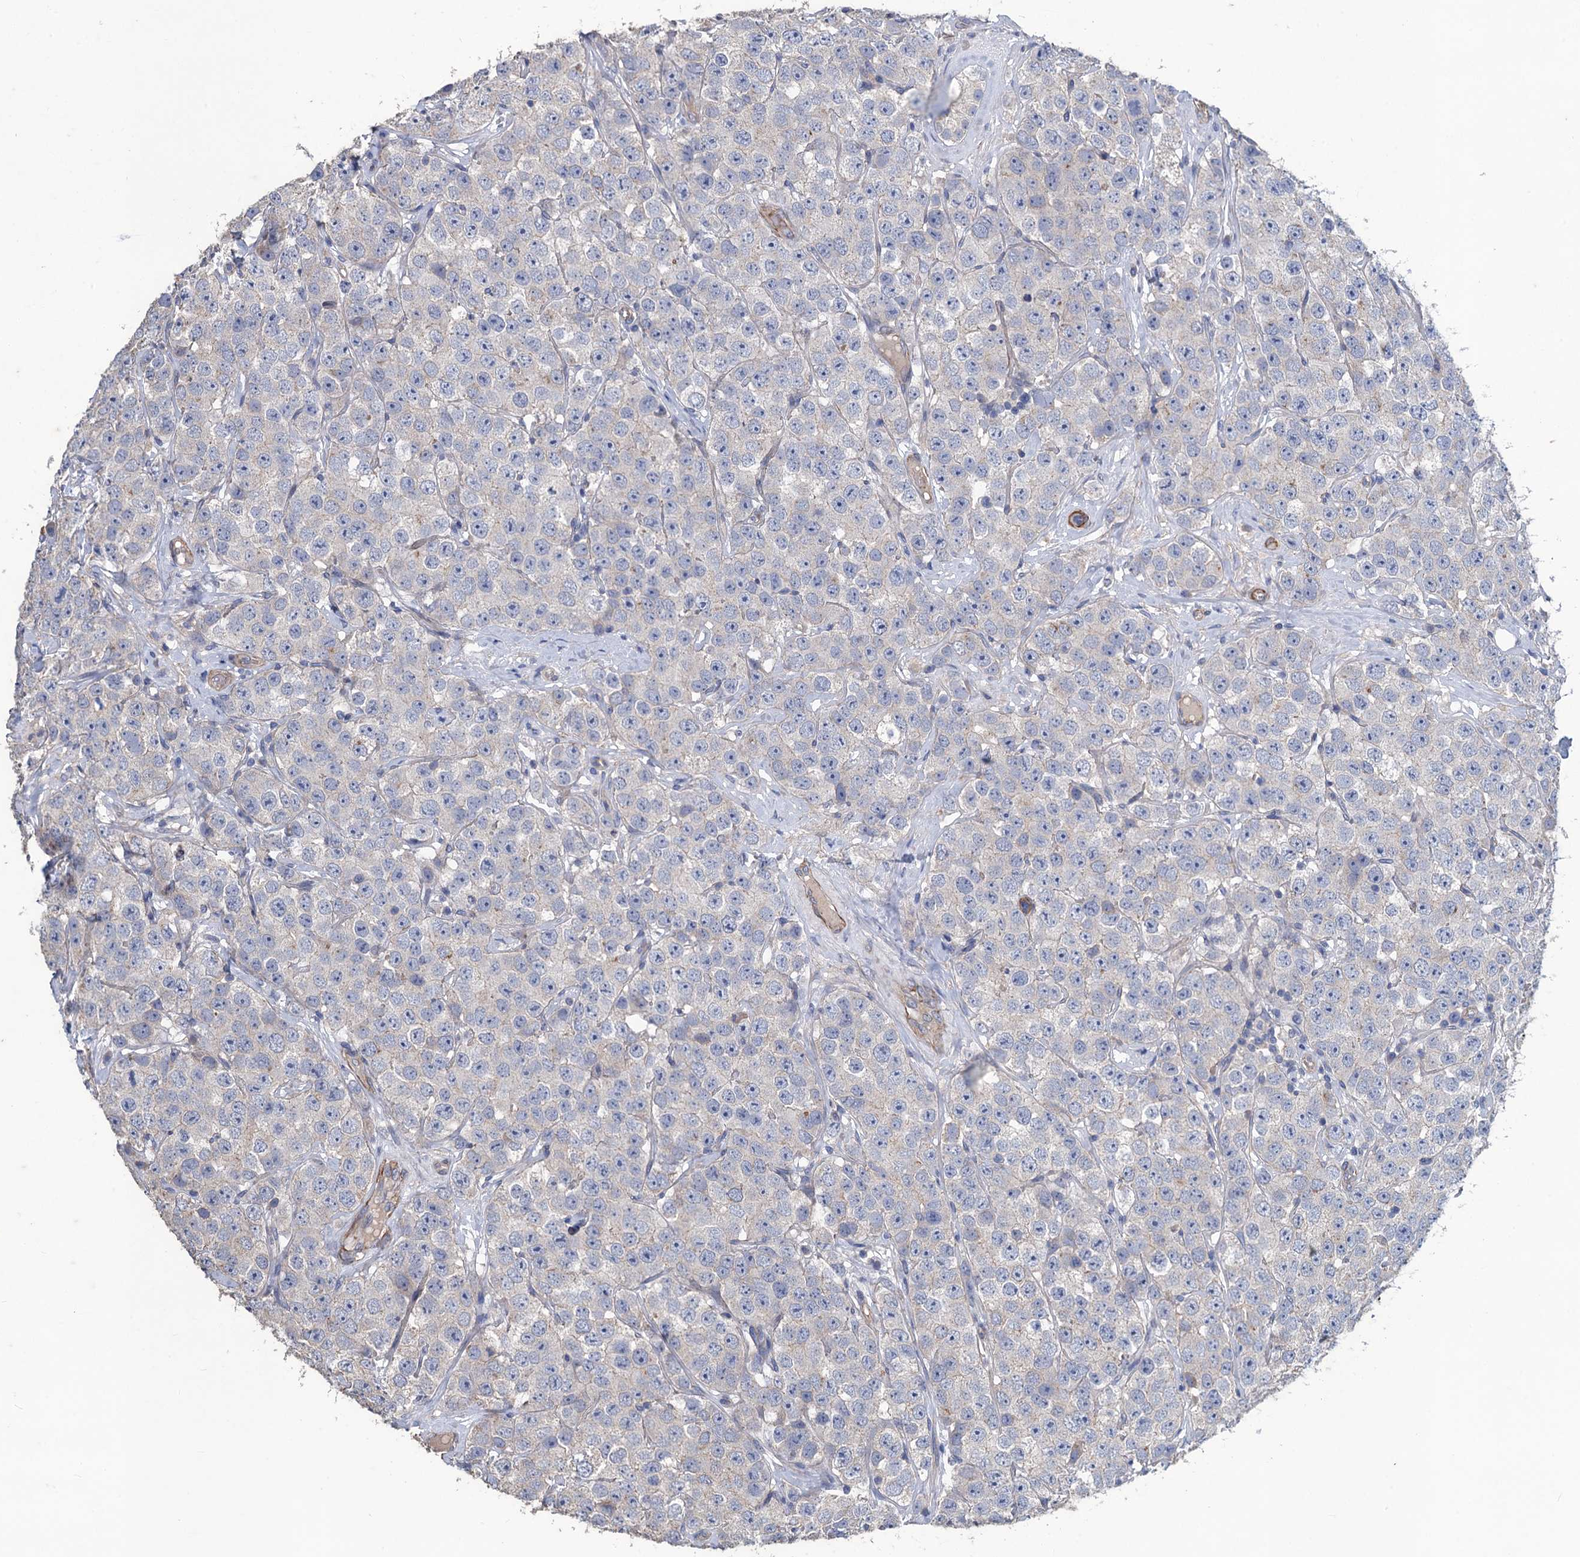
{"staining": {"intensity": "negative", "quantity": "none", "location": "none"}, "tissue": "testis cancer", "cell_type": "Tumor cells", "image_type": "cancer", "snomed": [{"axis": "morphology", "description": "Seminoma, NOS"}, {"axis": "topography", "description": "Testis"}], "caption": "Immunohistochemical staining of human seminoma (testis) shows no significant positivity in tumor cells.", "gene": "SMCO3", "patient": {"sex": "male", "age": 28}}